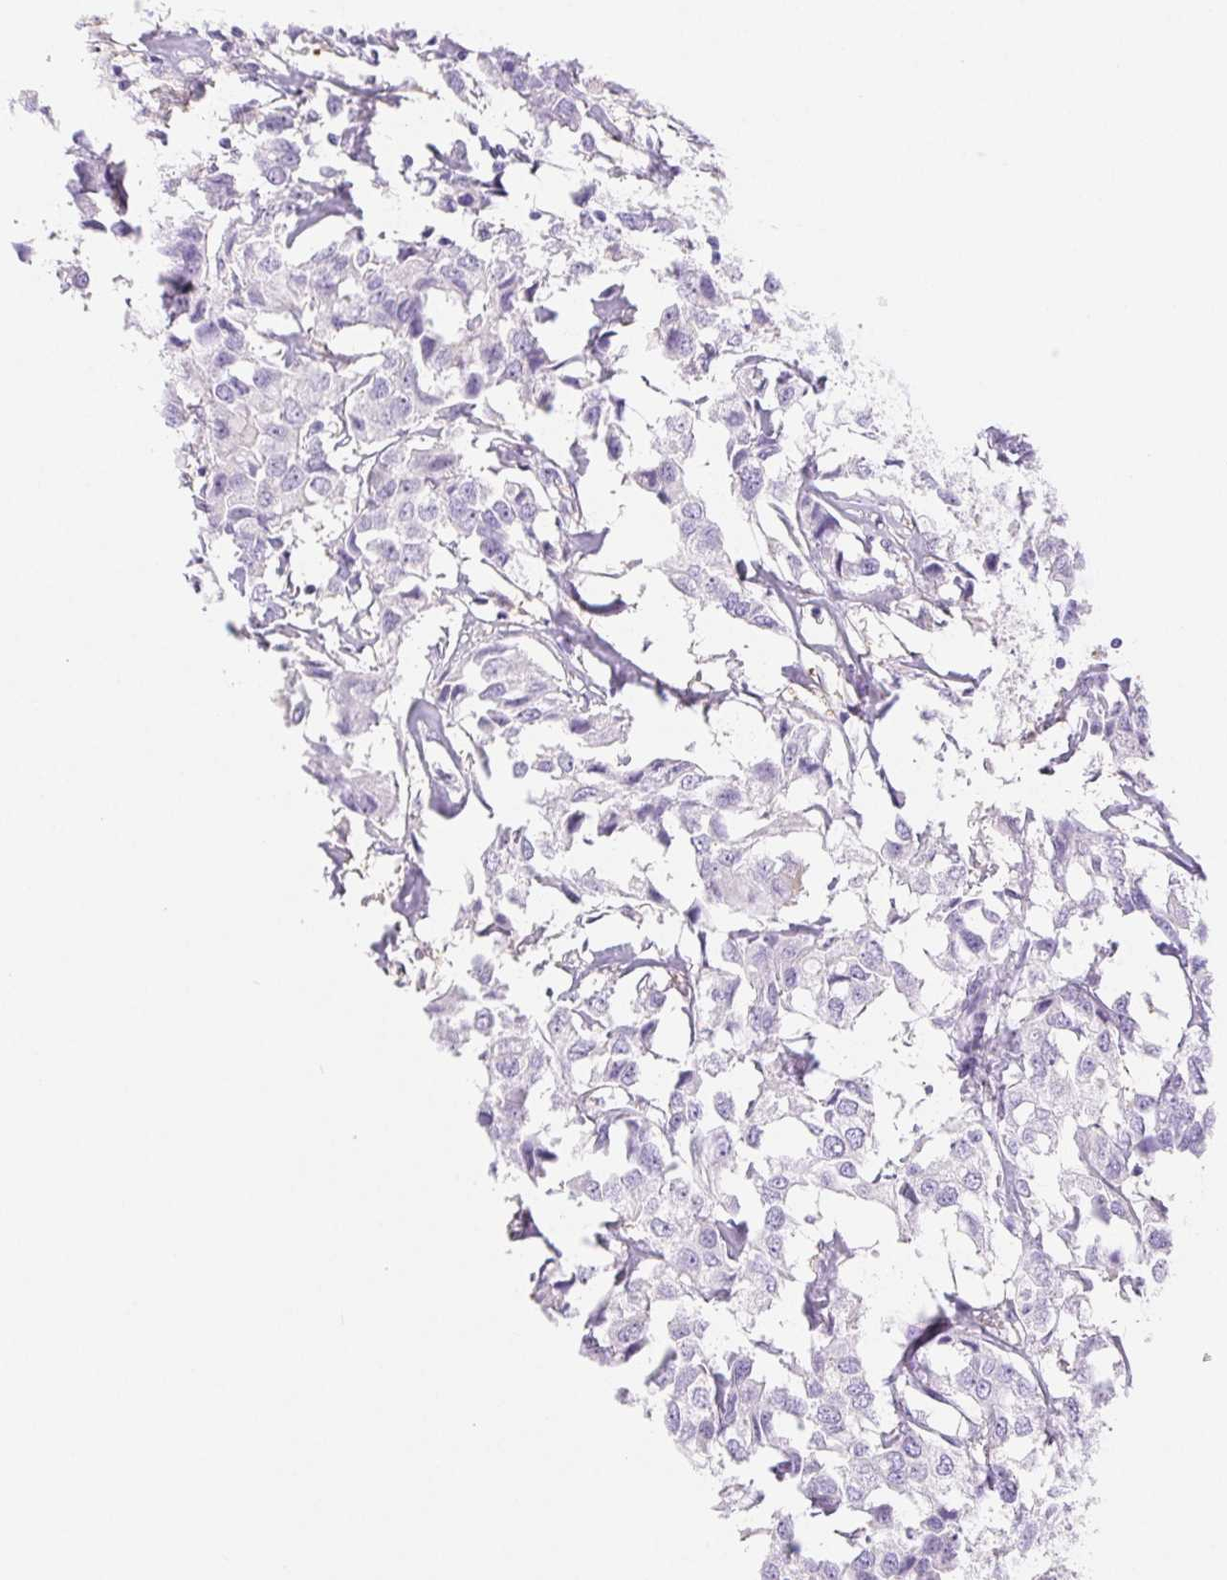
{"staining": {"intensity": "negative", "quantity": "none", "location": "none"}, "tissue": "breast cancer", "cell_type": "Tumor cells", "image_type": "cancer", "snomed": [{"axis": "morphology", "description": "Duct carcinoma"}, {"axis": "topography", "description": "Breast"}], "caption": "An immunohistochemistry photomicrograph of breast cancer is shown. There is no staining in tumor cells of breast cancer.", "gene": "PNLIP", "patient": {"sex": "female", "age": 80}}